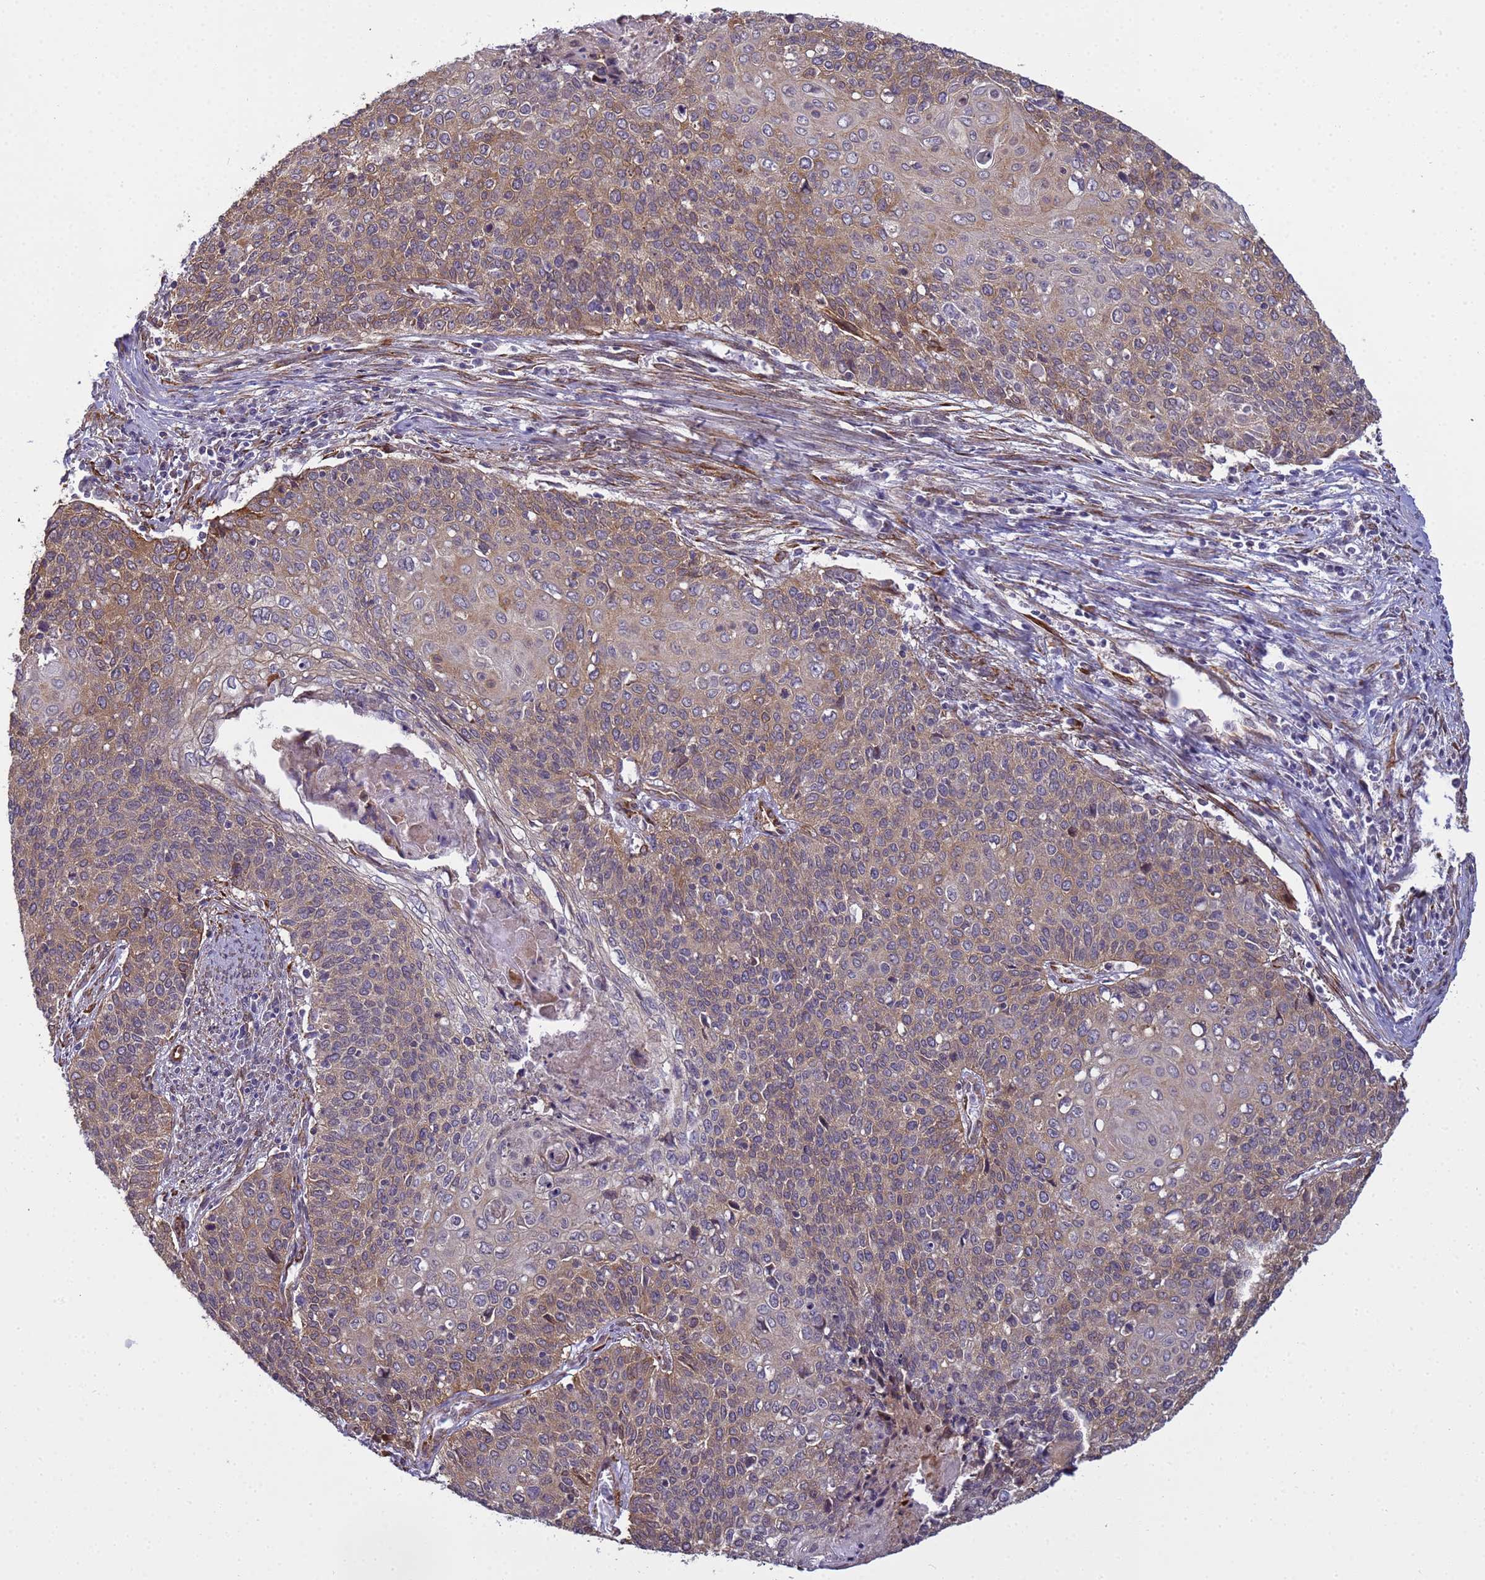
{"staining": {"intensity": "moderate", "quantity": "25%-75%", "location": "cytoplasmic/membranous"}, "tissue": "cervical cancer", "cell_type": "Tumor cells", "image_type": "cancer", "snomed": [{"axis": "morphology", "description": "Squamous cell carcinoma, NOS"}, {"axis": "topography", "description": "Cervix"}], "caption": "Cervical squamous cell carcinoma stained for a protein reveals moderate cytoplasmic/membranous positivity in tumor cells.", "gene": "ITGB4", "patient": {"sex": "female", "age": 39}}